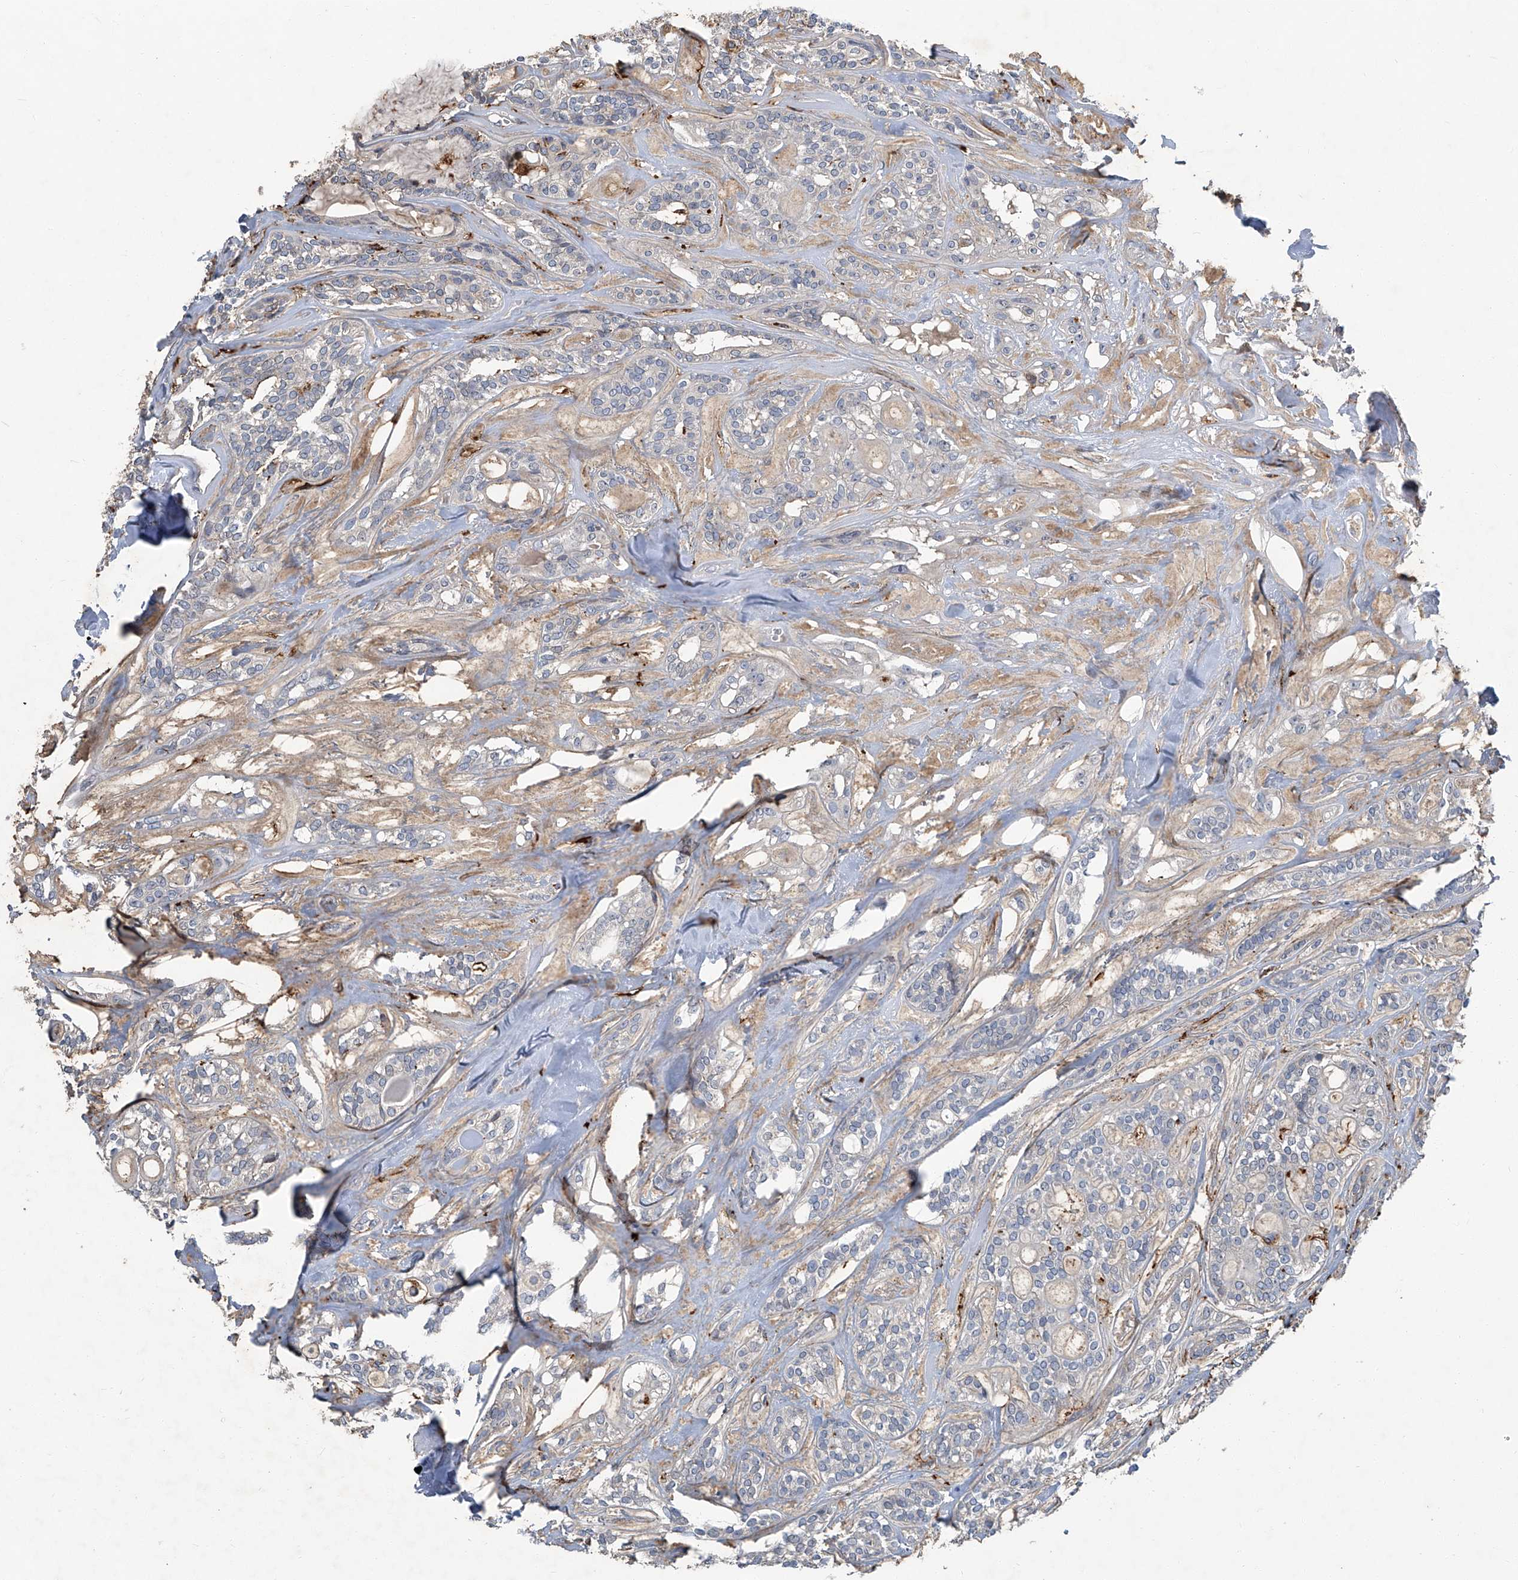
{"staining": {"intensity": "negative", "quantity": "none", "location": "none"}, "tissue": "head and neck cancer", "cell_type": "Tumor cells", "image_type": "cancer", "snomed": [{"axis": "morphology", "description": "Adenocarcinoma, NOS"}, {"axis": "topography", "description": "Head-Neck"}], "caption": "Tumor cells are negative for brown protein staining in head and neck cancer (adenocarcinoma). (DAB (3,3'-diaminobenzidine) IHC, high magnification).", "gene": "FAM167A", "patient": {"sex": "male", "age": 66}}